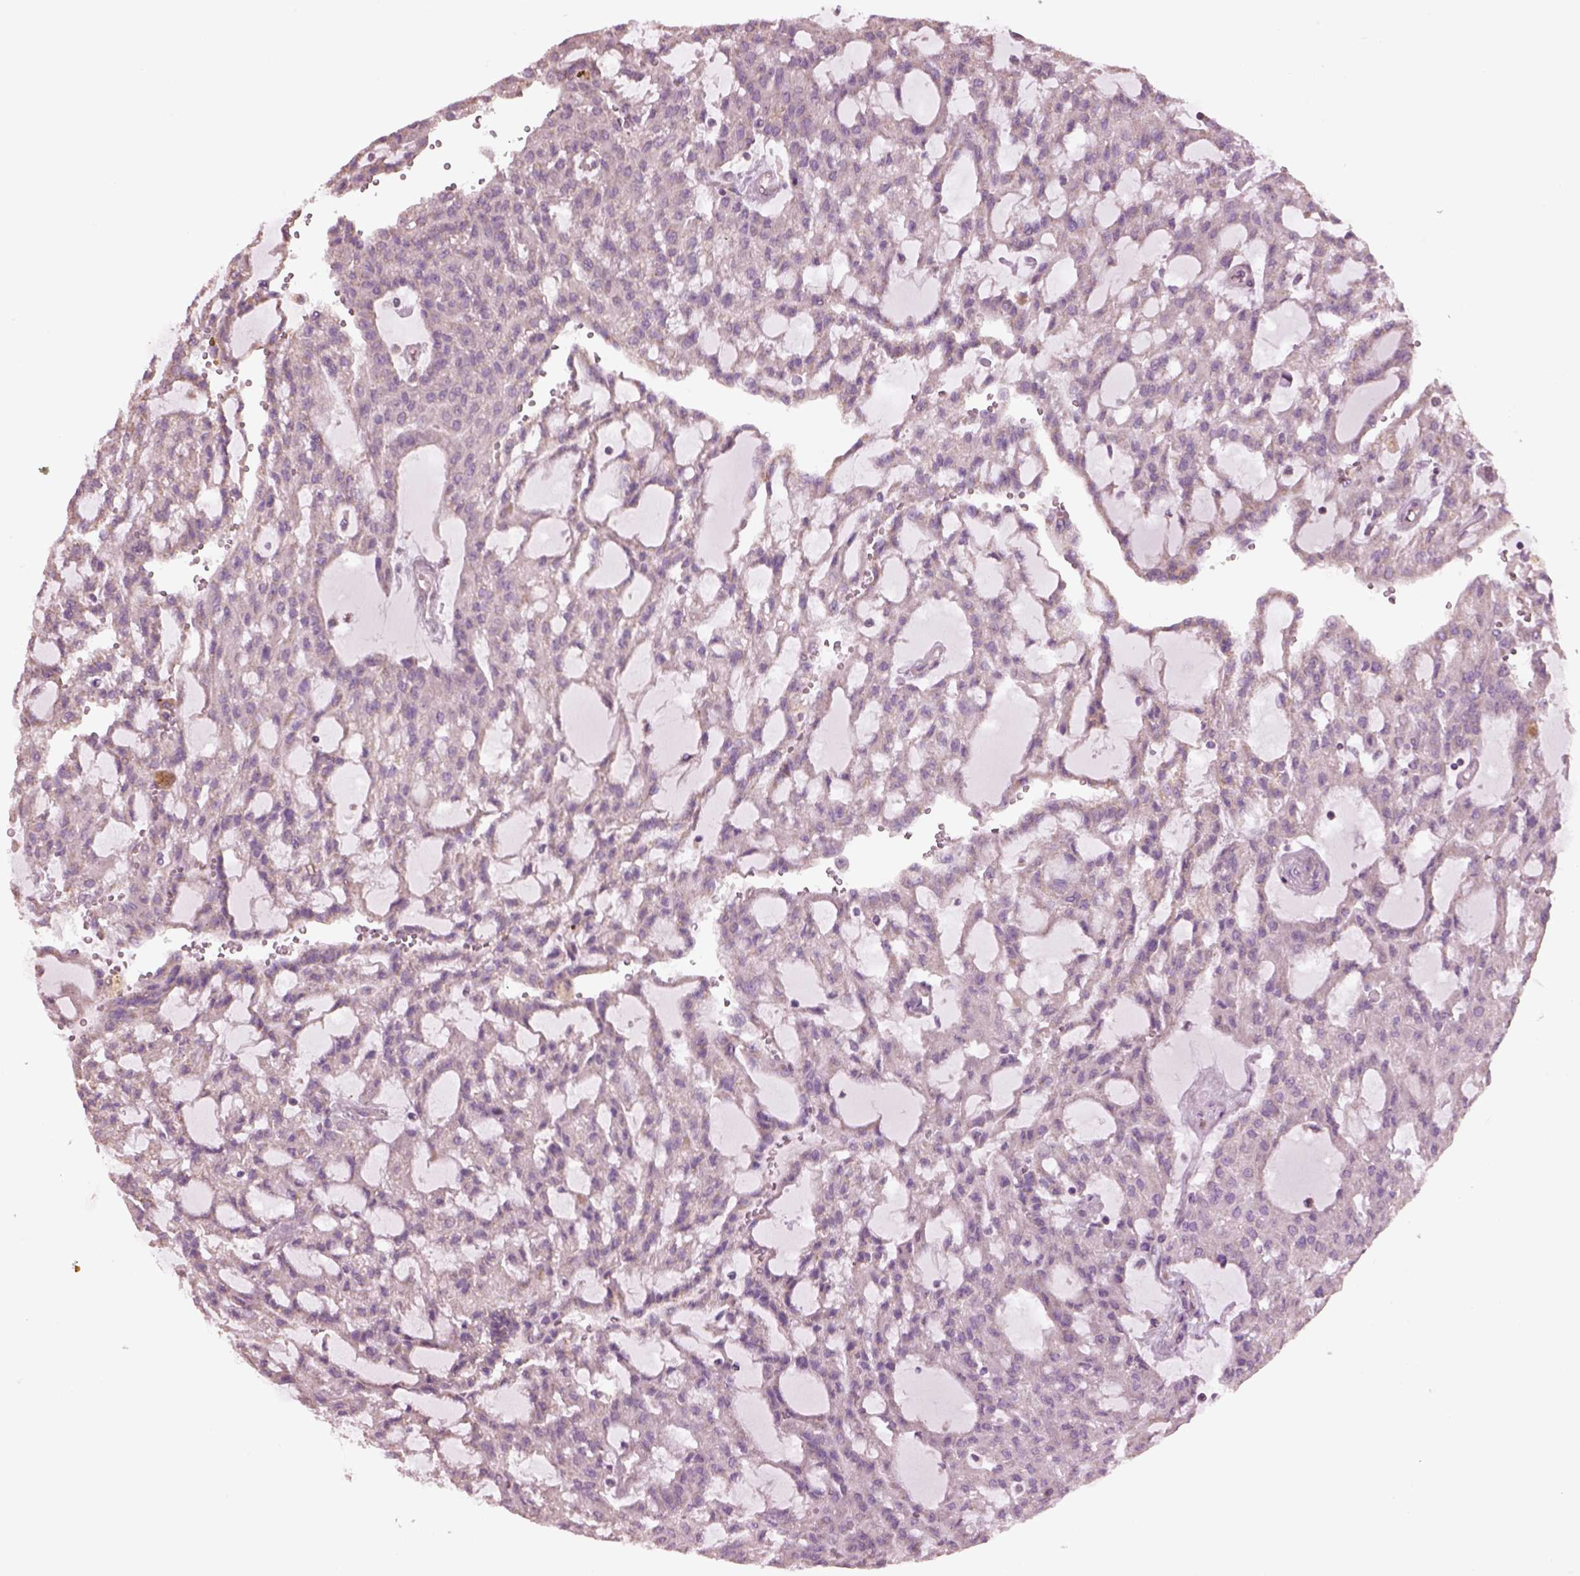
{"staining": {"intensity": "negative", "quantity": "none", "location": "none"}, "tissue": "renal cancer", "cell_type": "Tumor cells", "image_type": "cancer", "snomed": [{"axis": "morphology", "description": "Adenocarcinoma, NOS"}, {"axis": "topography", "description": "Kidney"}], "caption": "Image shows no protein positivity in tumor cells of renal adenocarcinoma tissue. (Stains: DAB immunohistochemistry with hematoxylin counter stain, Microscopy: brightfield microscopy at high magnification).", "gene": "SPATA7", "patient": {"sex": "male", "age": 63}}